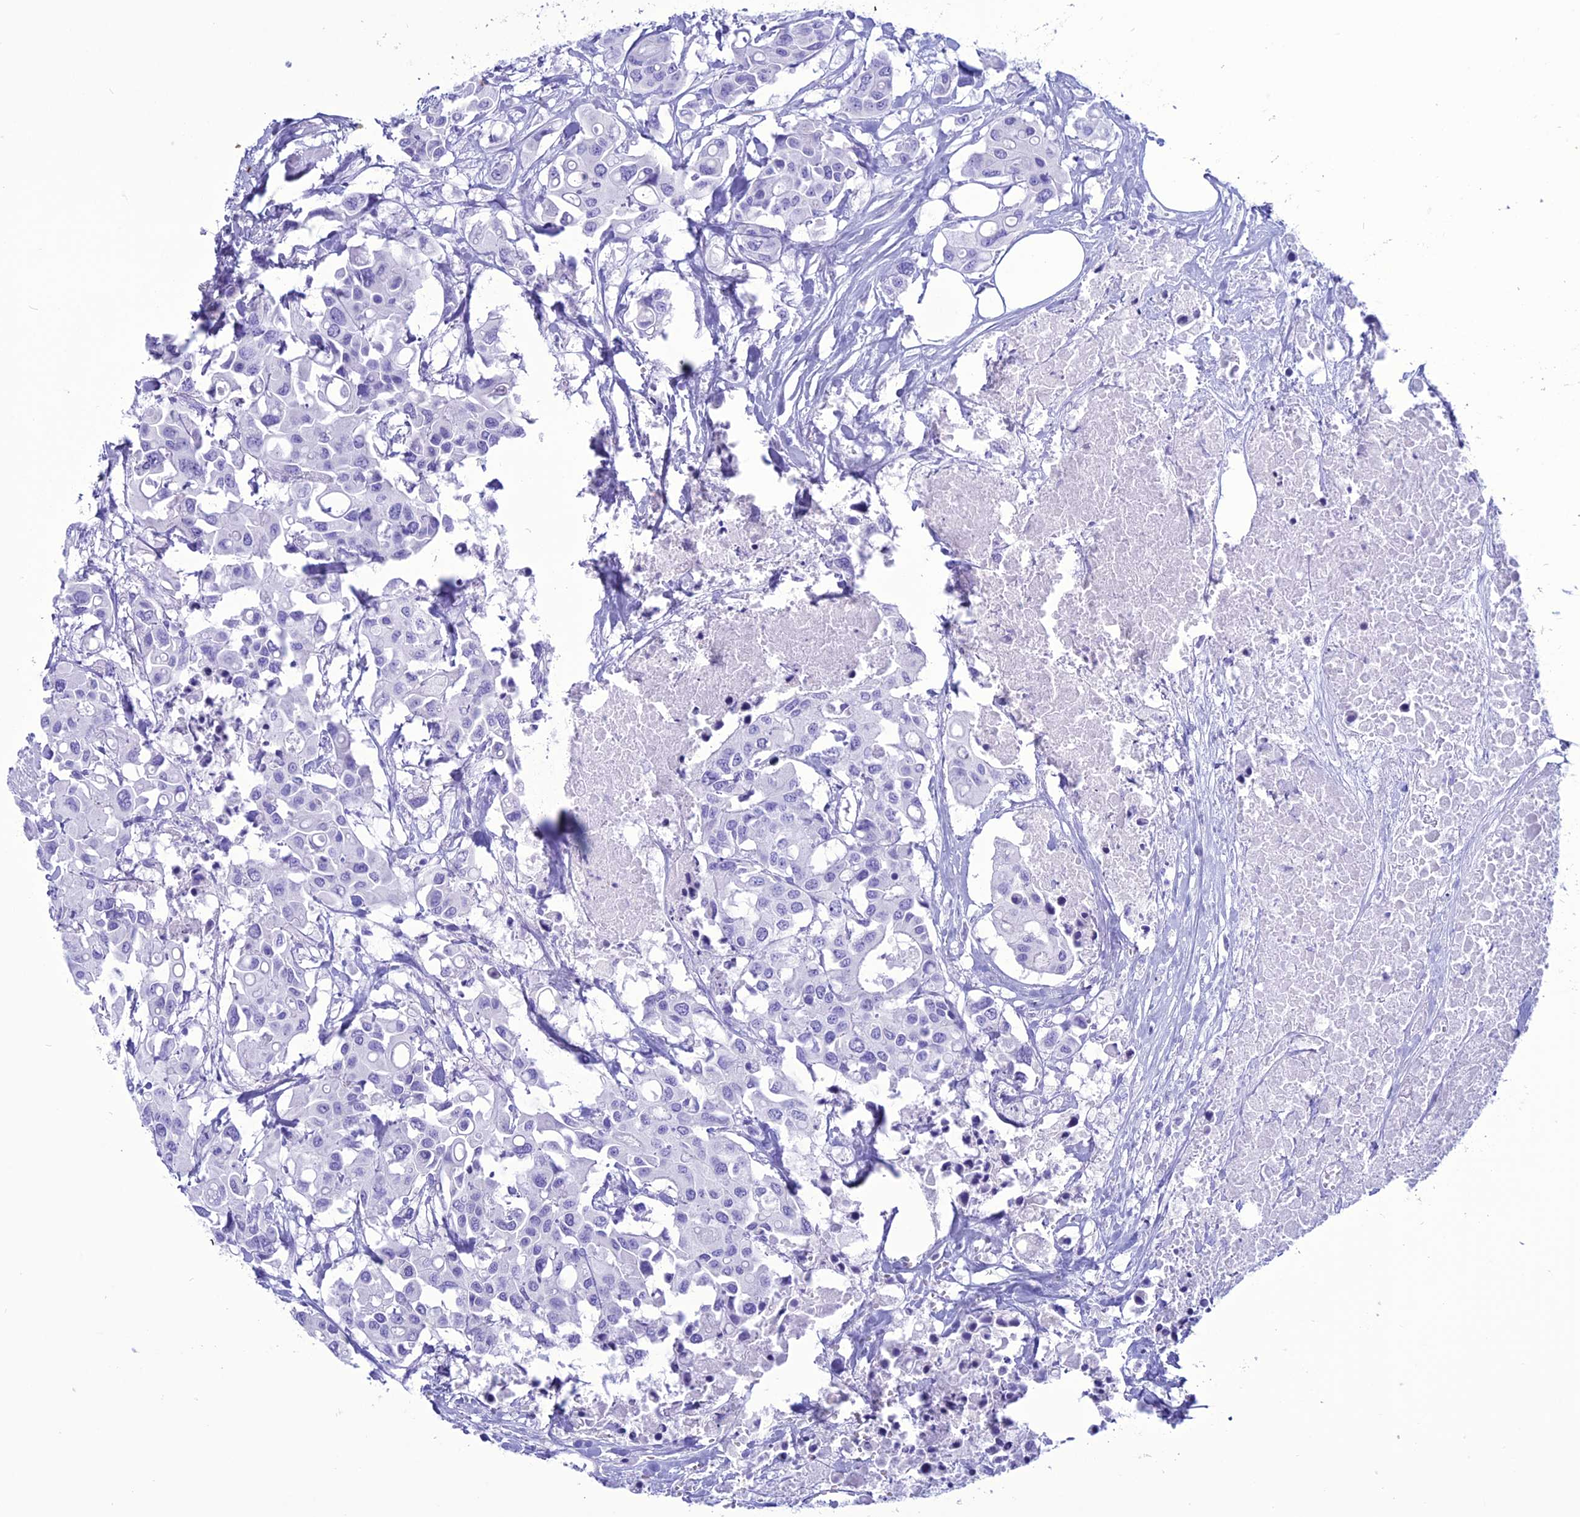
{"staining": {"intensity": "negative", "quantity": "none", "location": "none"}, "tissue": "colorectal cancer", "cell_type": "Tumor cells", "image_type": "cancer", "snomed": [{"axis": "morphology", "description": "Adenocarcinoma, NOS"}, {"axis": "topography", "description": "Colon"}], "caption": "Immunohistochemistry of human colorectal cancer (adenocarcinoma) exhibits no staining in tumor cells.", "gene": "MZB1", "patient": {"sex": "male", "age": 77}}